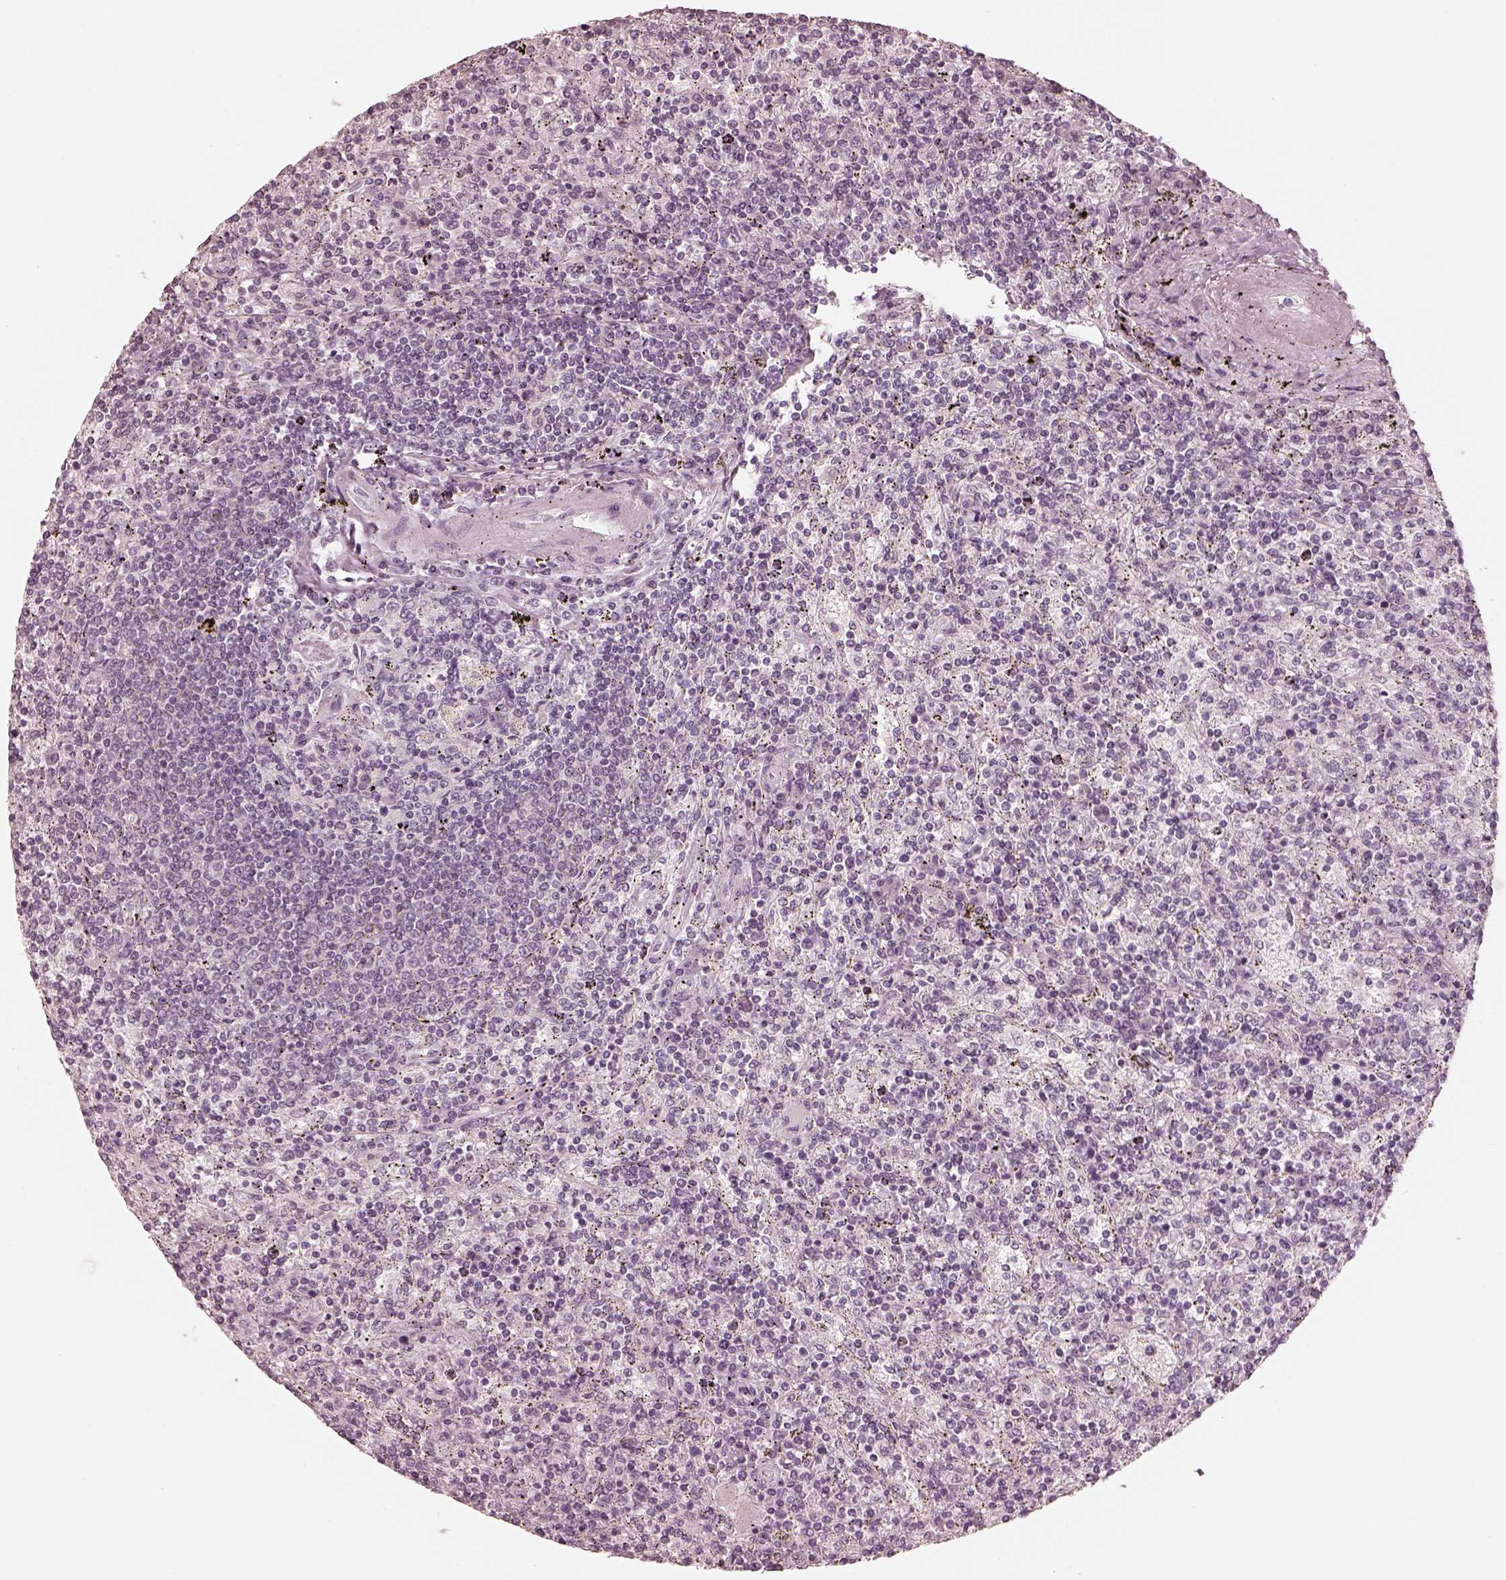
{"staining": {"intensity": "negative", "quantity": "none", "location": "none"}, "tissue": "lymphoma", "cell_type": "Tumor cells", "image_type": "cancer", "snomed": [{"axis": "morphology", "description": "Malignant lymphoma, non-Hodgkin's type, Low grade"}, {"axis": "topography", "description": "Spleen"}], "caption": "Tumor cells show no significant expression in low-grade malignant lymphoma, non-Hodgkin's type.", "gene": "CALR3", "patient": {"sex": "male", "age": 62}}